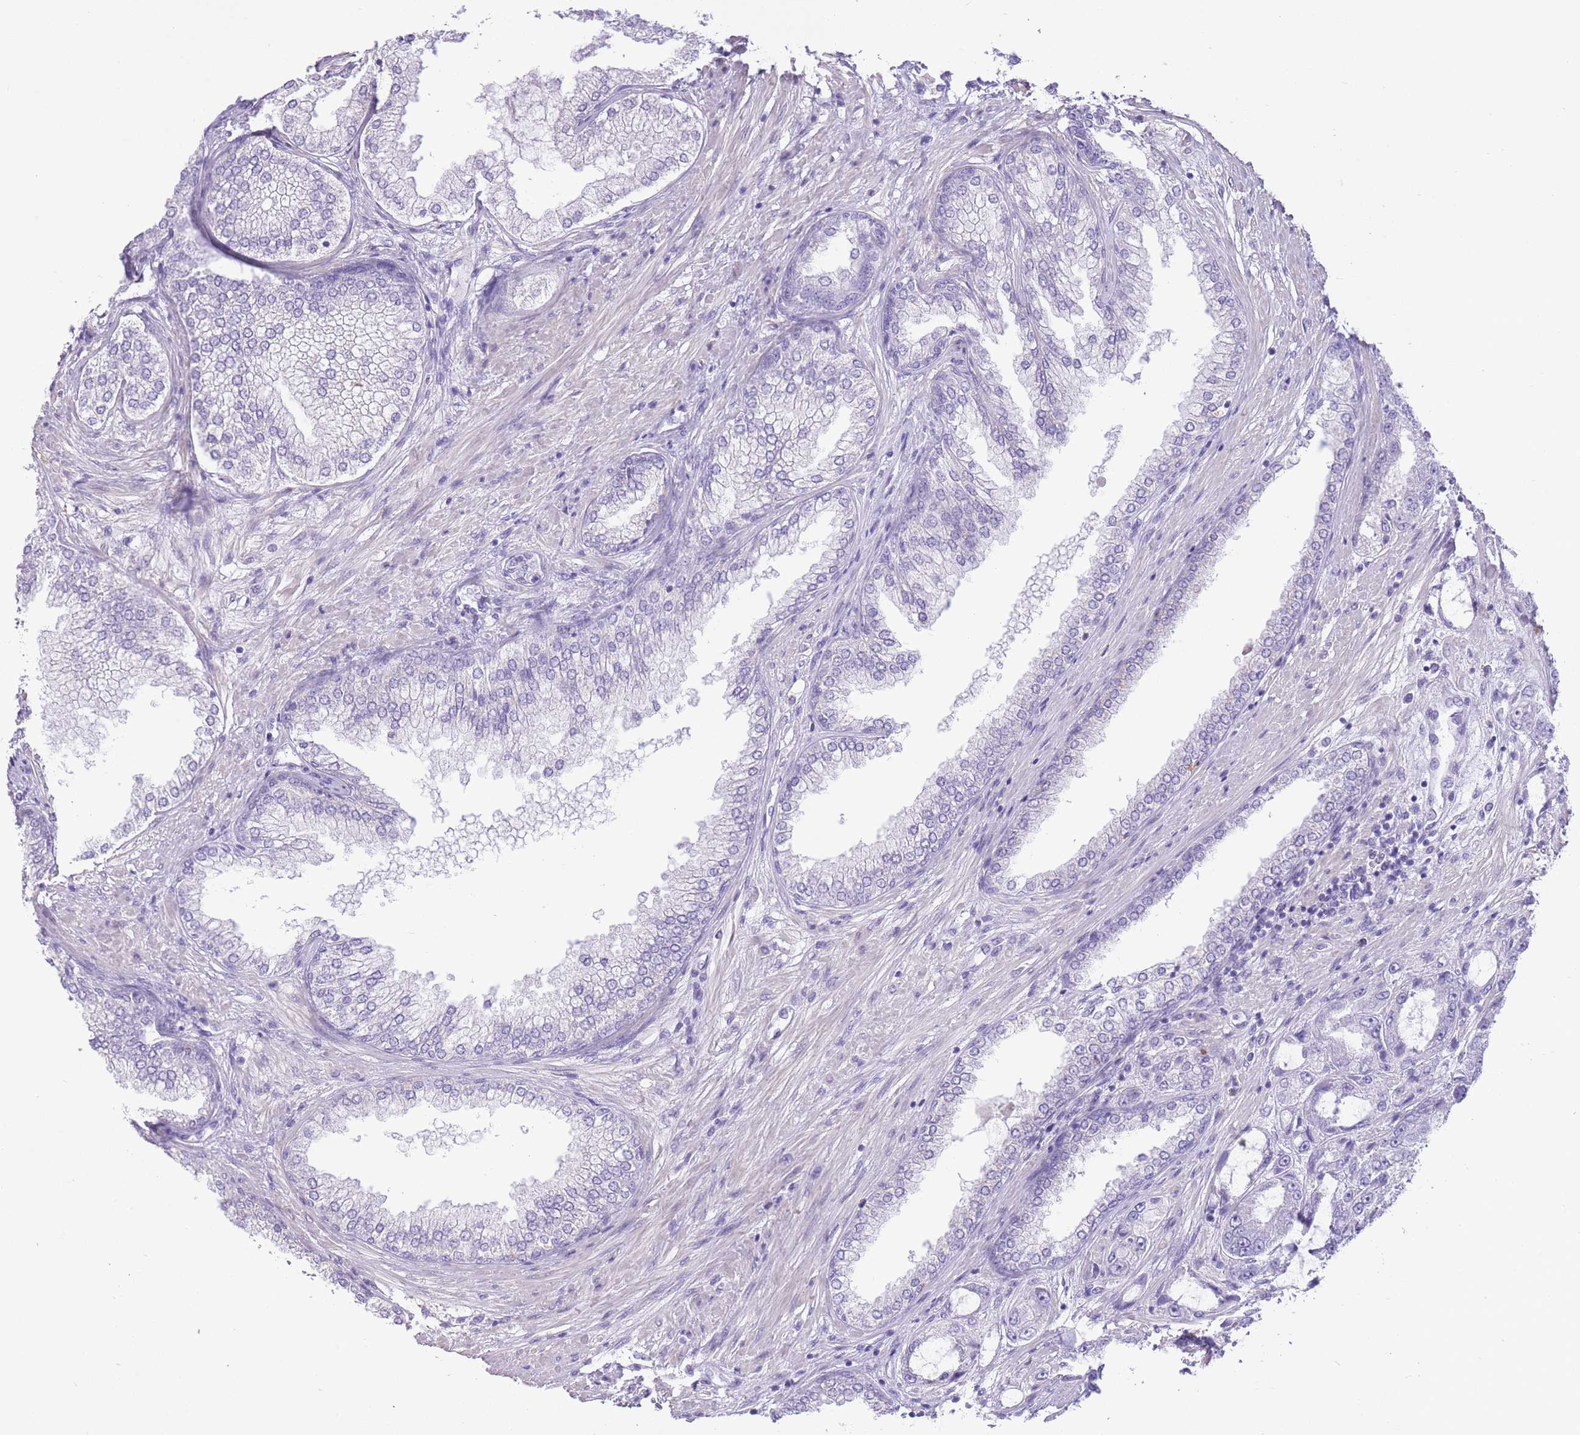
{"staining": {"intensity": "negative", "quantity": "none", "location": "none"}, "tissue": "prostate cancer", "cell_type": "Tumor cells", "image_type": "cancer", "snomed": [{"axis": "morphology", "description": "Adenocarcinoma, High grade"}, {"axis": "topography", "description": "Prostate"}], "caption": "Tumor cells show no significant protein staining in prostate high-grade adenocarcinoma.", "gene": "WDR70", "patient": {"sex": "male", "age": 71}}